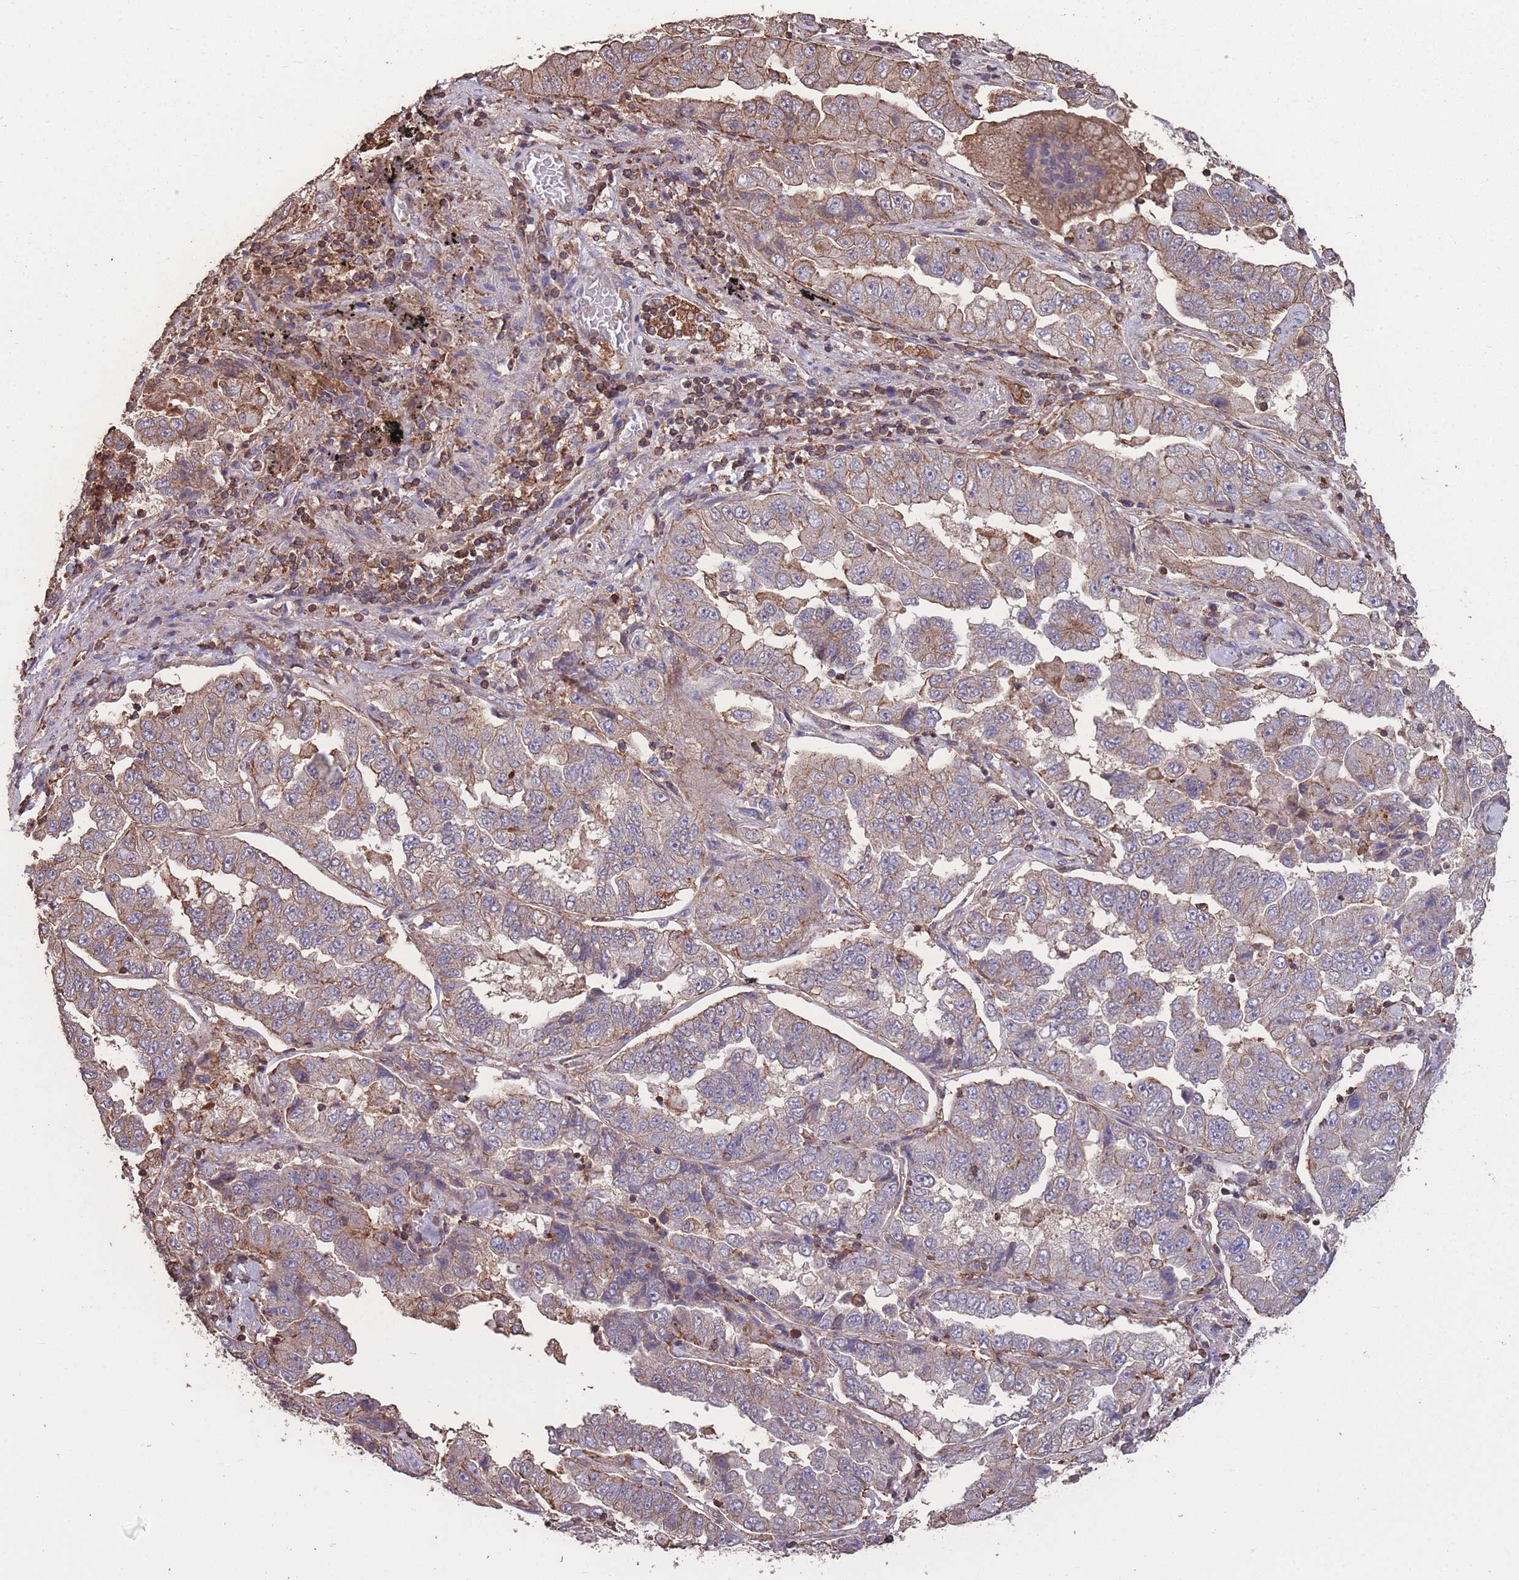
{"staining": {"intensity": "weak", "quantity": "<25%", "location": "cytoplasmic/membranous"}, "tissue": "lung cancer", "cell_type": "Tumor cells", "image_type": "cancer", "snomed": [{"axis": "morphology", "description": "Adenocarcinoma, NOS"}, {"axis": "topography", "description": "Lung"}], "caption": "Lung cancer (adenocarcinoma) stained for a protein using immunohistochemistry (IHC) displays no positivity tumor cells.", "gene": "NUDT21", "patient": {"sex": "female", "age": 51}}